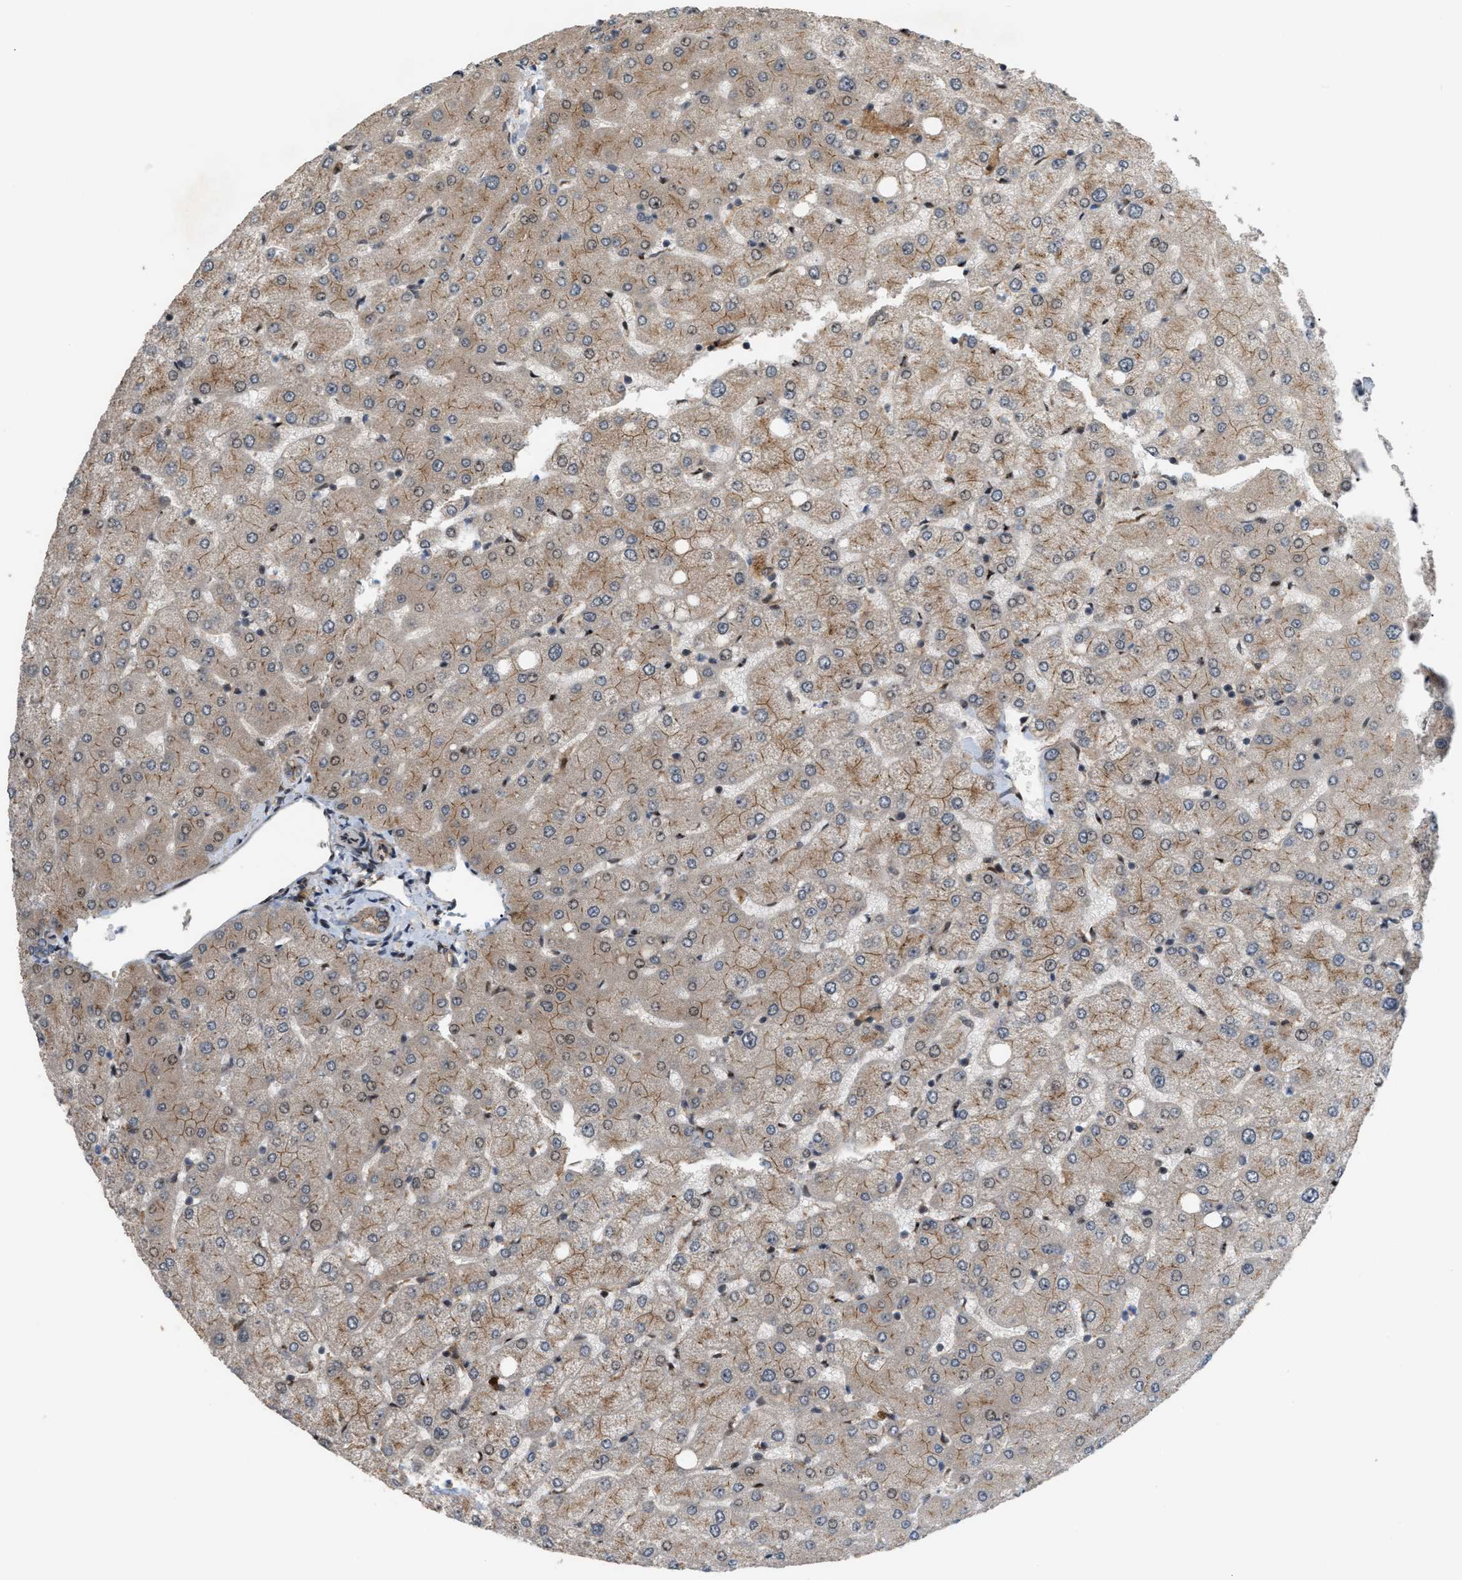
{"staining": {"intensity": "weak", "quantity": ">75%", "location": "cytoplasmic/membranous"}, "tissue": "liver", "cell_type": "Cholangiocytes", "image_type": "normal", "snomed": [{"axis": "morphology", "description": "Normal tissue, NOS"}, {"axis": "topography", "description": "Liver"}], "caption": "Protein analysis of unremarkable liver exhibits weak cytoplasmic/membranous staining in approximately >75% of cholangiocytes.", "gene": "RFFL", "patient": {"sex": "female", "age": 54}}